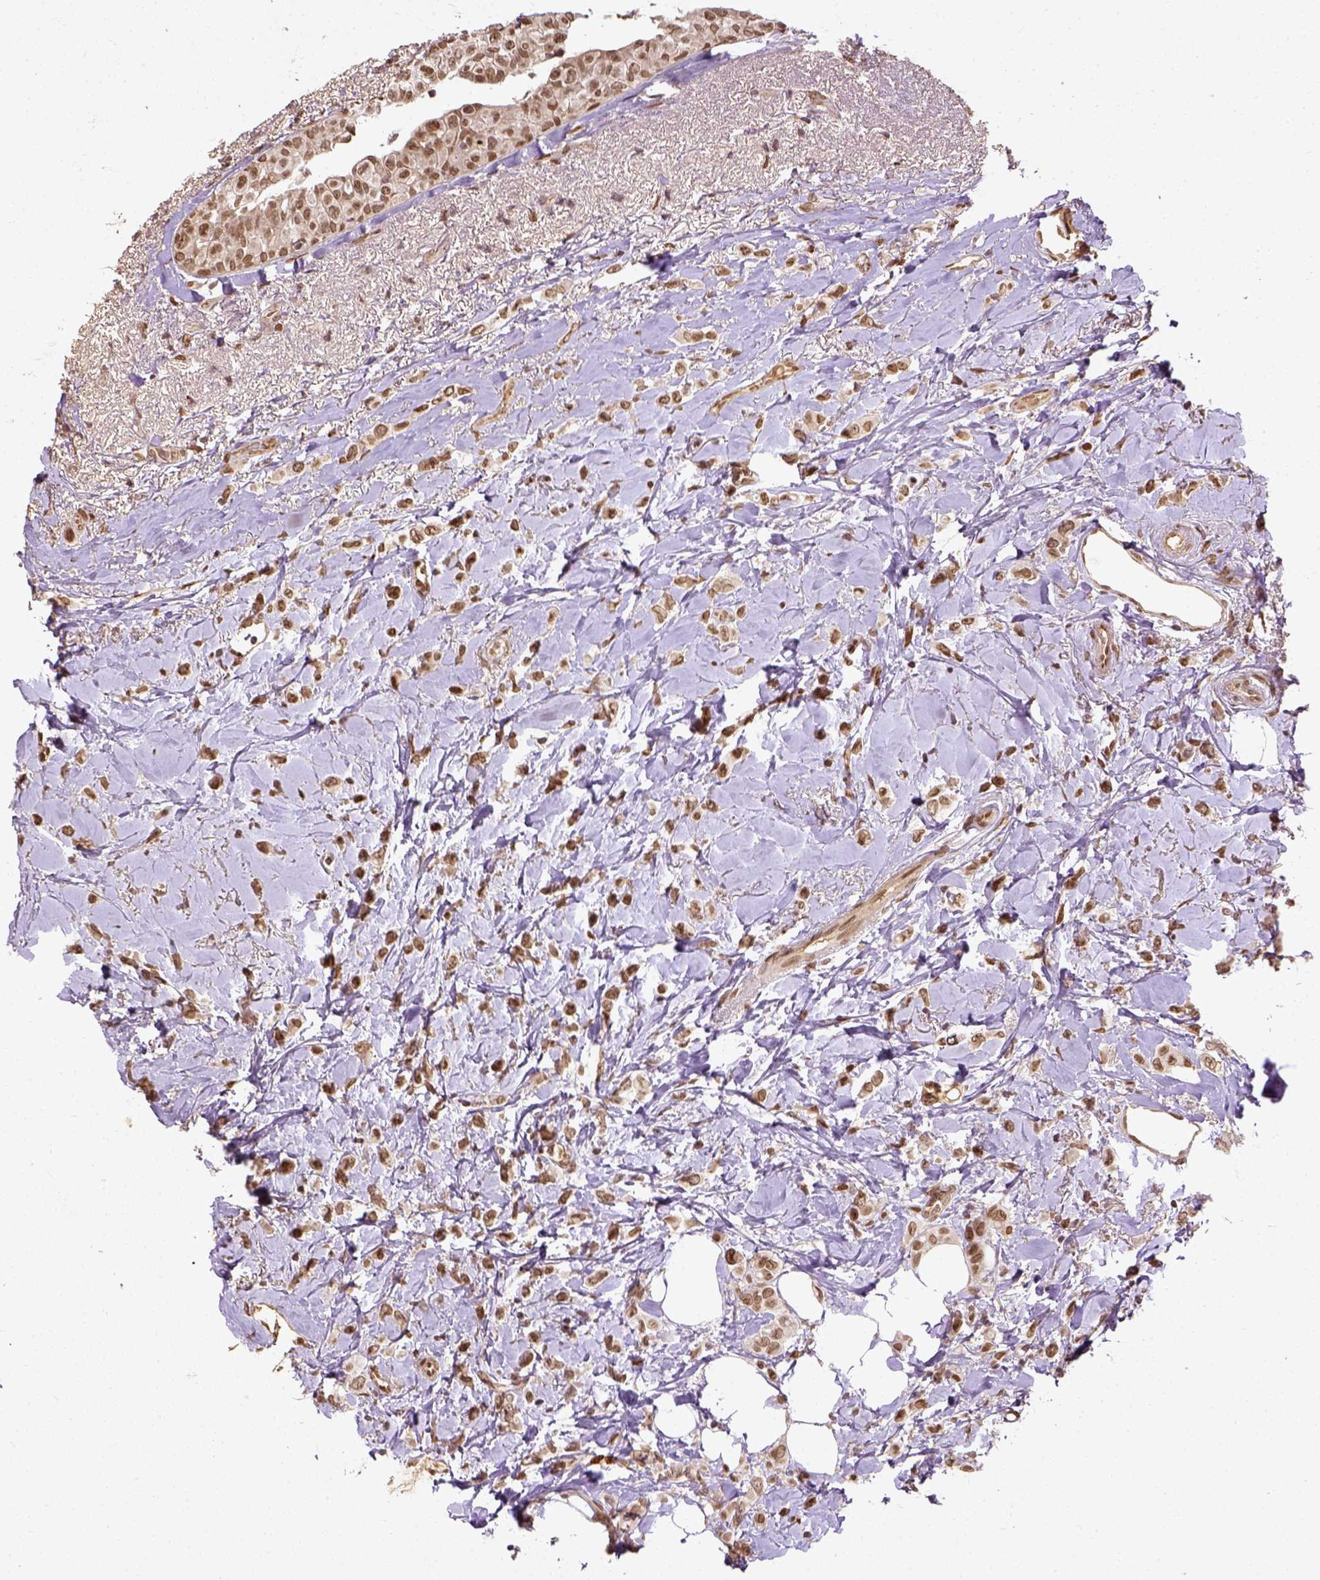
{"staining": {"intensity": "moderate", "quantity": ">75%", "location": "nuclear"}, "tissue": "breast cancer", "cell_type": "Tumor cells", "image_type": "cancer", "snomed": [{"axis": "morphology", "description": "Lobular carcinoma"}, {"axis": "topography", "description": "Breast"}], "caption": "Breast cancer stained with immunohistochemistry (IHC) displays moderate nuclear positivity in about >75% of tumor cells.", "gene": "BANF1", "patient": {"sex": "female", "age": 66}}